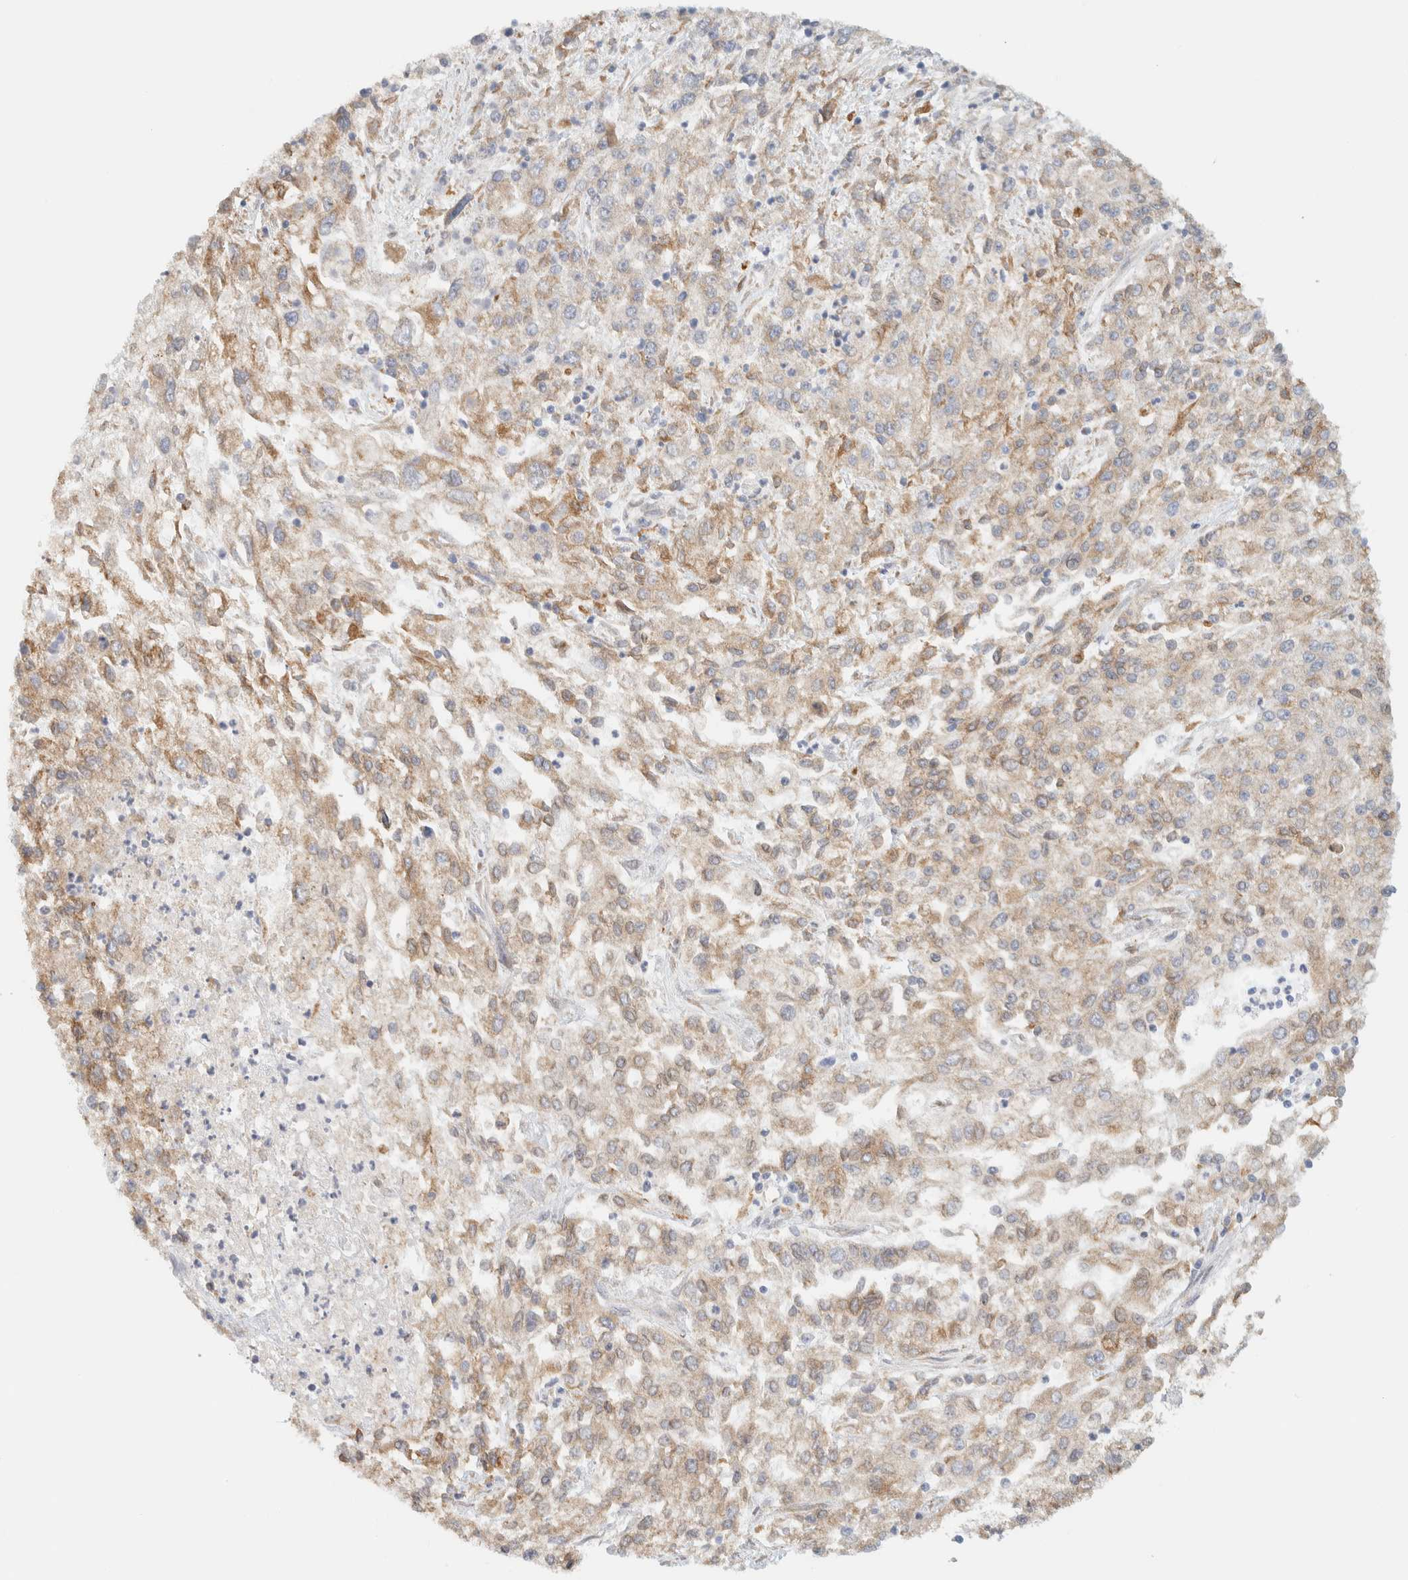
{"staining": {"intensity": "moderate", "quantity": ">75%", "location": "cytoplasmic/membranous"}, "tissue": "endometrial cancer", "cell_type": "Tumor cells", "image_type": "cancer", "snomed": [{"axis": "morphology", "description": "Adenocarcinoma, NOS"}, {"axis": "topography", "description": "Endometrium"}], "caption": "Adenocarcinoma (endometrial) stained with immunohistochemistry (IHC) displays moderate cytoplasmic/membranous expression in approximately >75% of tumor cells. Immunohistochemistry (ihc) stains the protein in brown and the nuclei are stained blue.", "gene": "NT5C", "patient": {"sex": "female", "age": 49}}